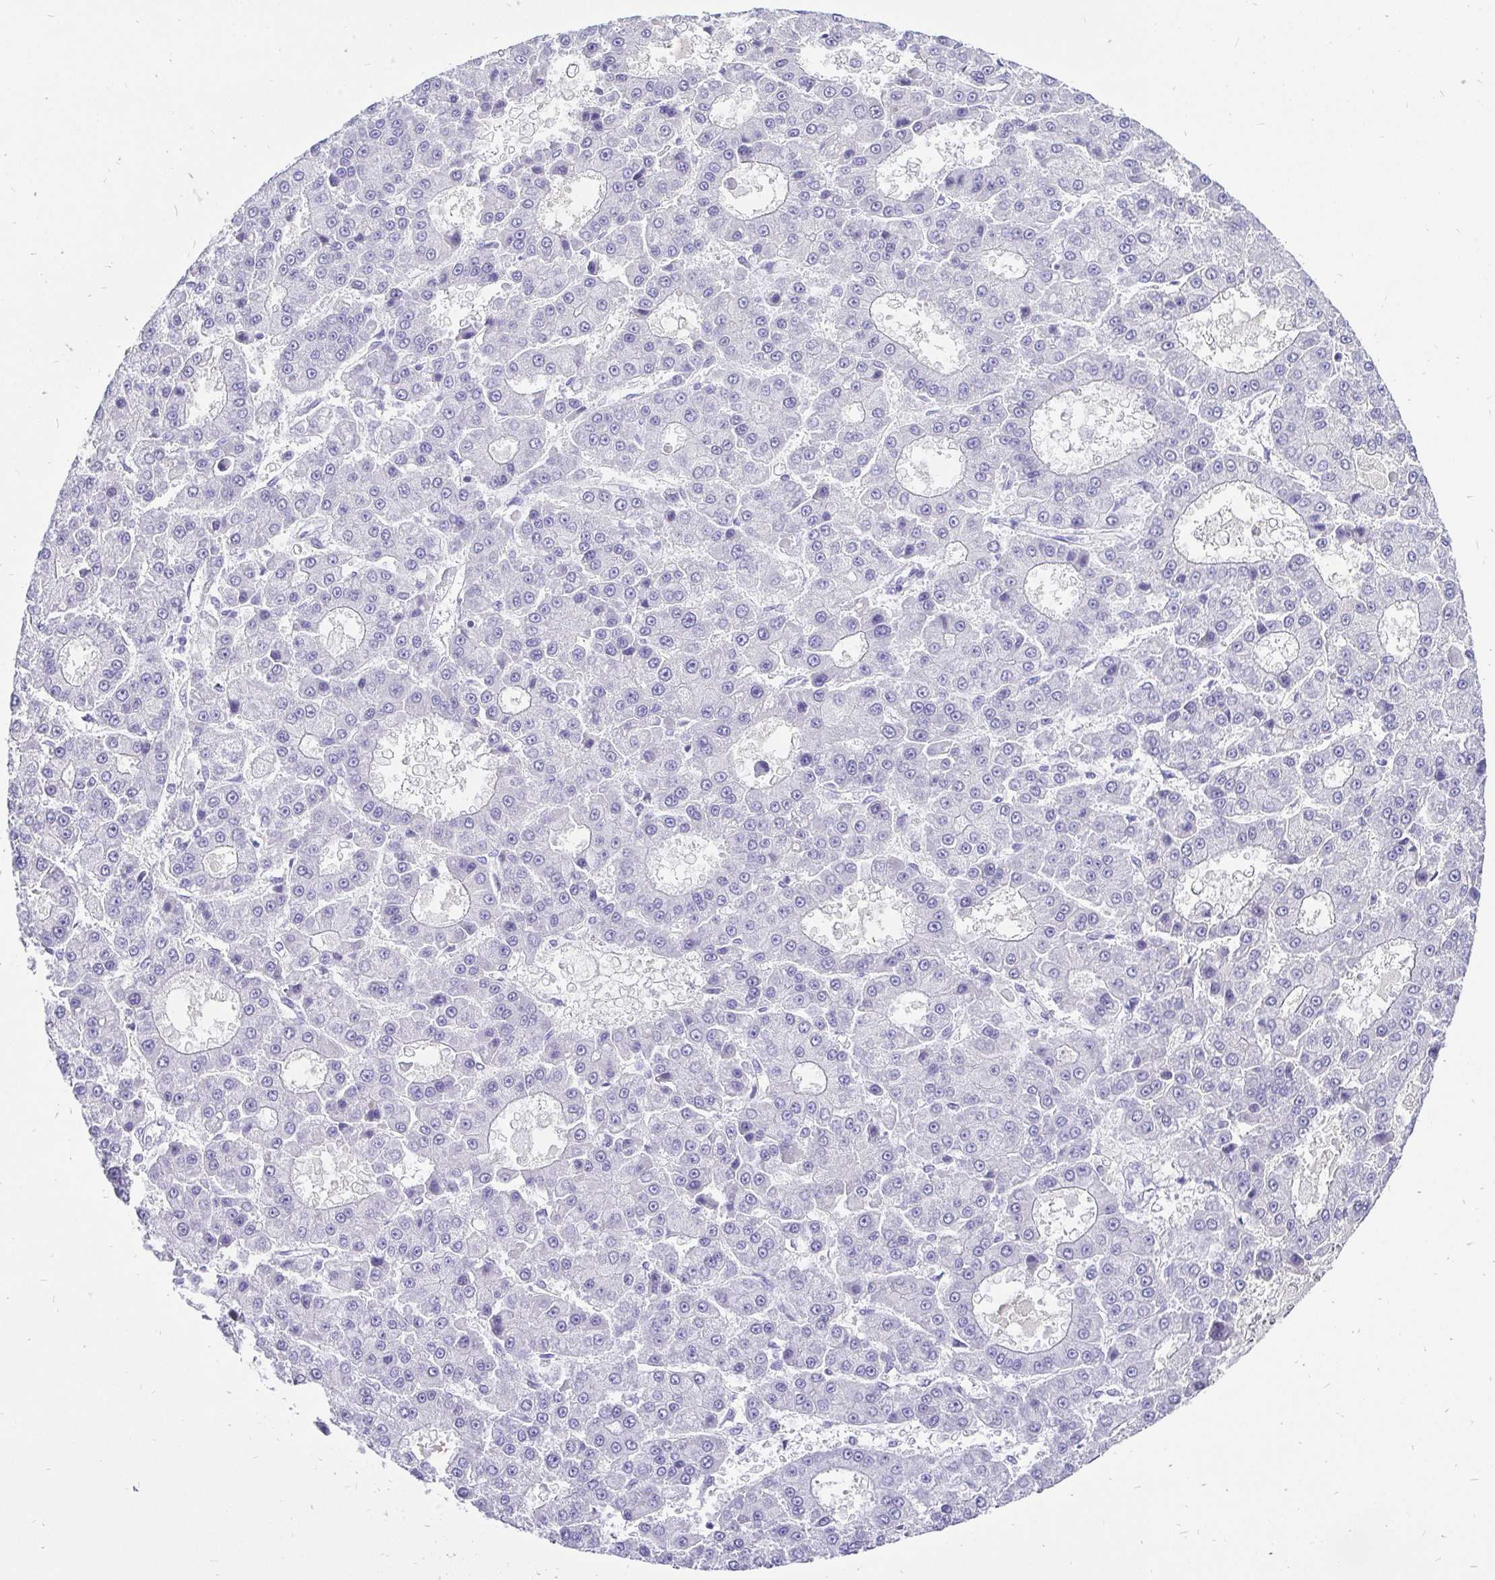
{"staining": {"intensity": "negative", "quantity": "none", "location": "none"}, "tissue": "liver cancer", "cell_type": "Tumor cells", "image_type": "cancer", "snomed": [{"axis": "morphology", "description": "Carcinoma, Hepatocellular, NOS"}, {"axis": "topography", "description": "Liver"}], "caption": "High power microscopy photomicrograph of an immunohistochemistry photomicrograph of liver hepatocellular carcinoma, revealing no significant expression in tumor cells. Brightfield microscopy of immunohistochemistry stained with DAB (brown) and hematoxylin (blue), captured at high magnification.", "gene": "KRT13", "patient": {"sex": "male", "age": 70}}